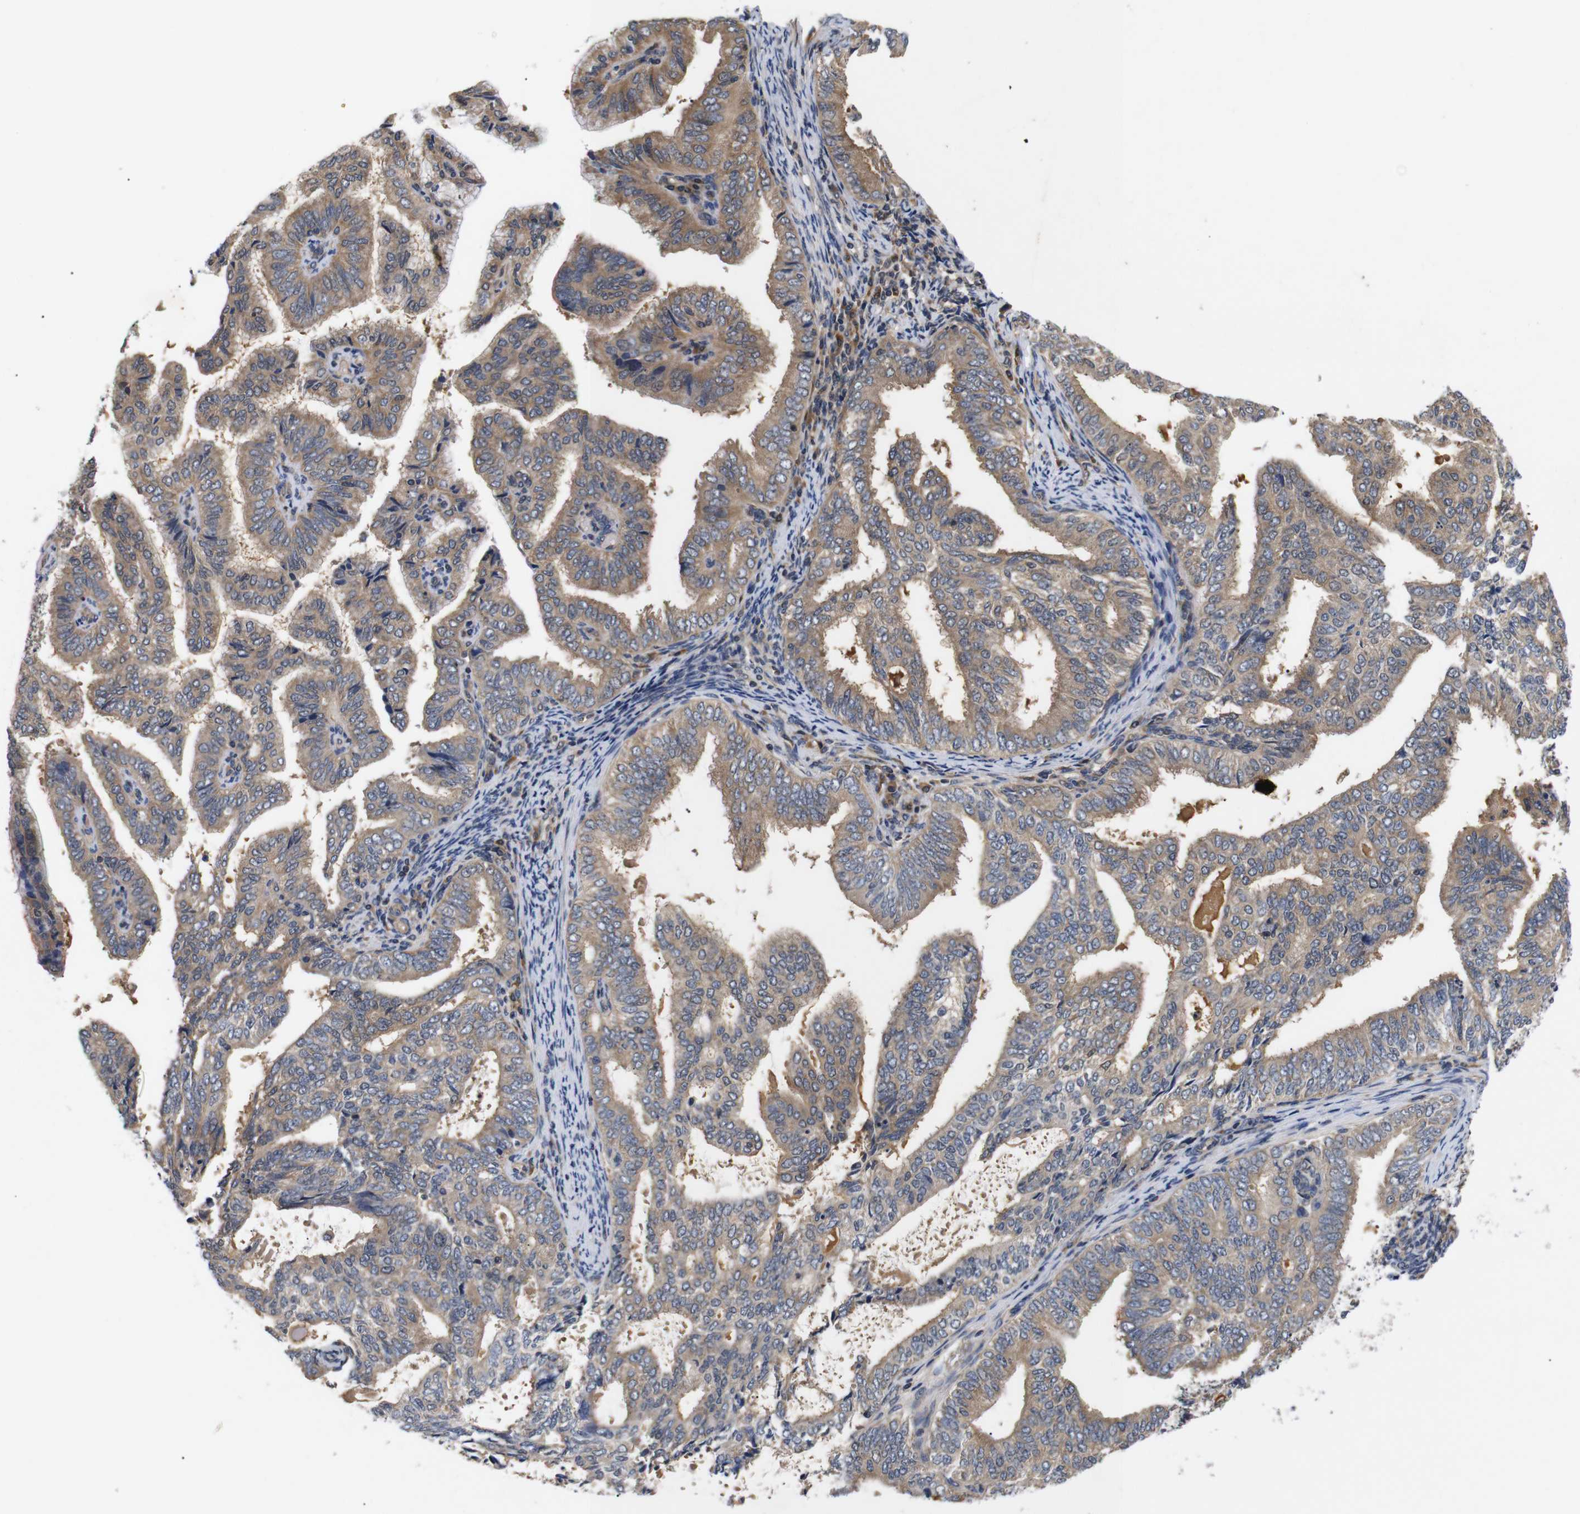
{"staining": {"intensity": "moderate", "quantity": ">75%", "location": "cytoplasmic/membranous"}, "tissue": "endometrial cancer", "cell_type": "Tumor cells", "image_type": "cancer", "snomed": [{"axis": "morphology", "description": "Adenocarcinoma, NOS"}, {"axis": "topography", "description": "Endometrium"}], "caption": "Moderate cytoplasmic/membranous expression is appreciated in about >75% of tumor cells in endometrial cancer (adenocarcinoma). The staining is performed using DAB brown chromogen to label protein expression. The nuclei are counter-stained blue using hematoxylin.", "gene": "RIPK1", "patient": {"sex": "female", "age": 58}}